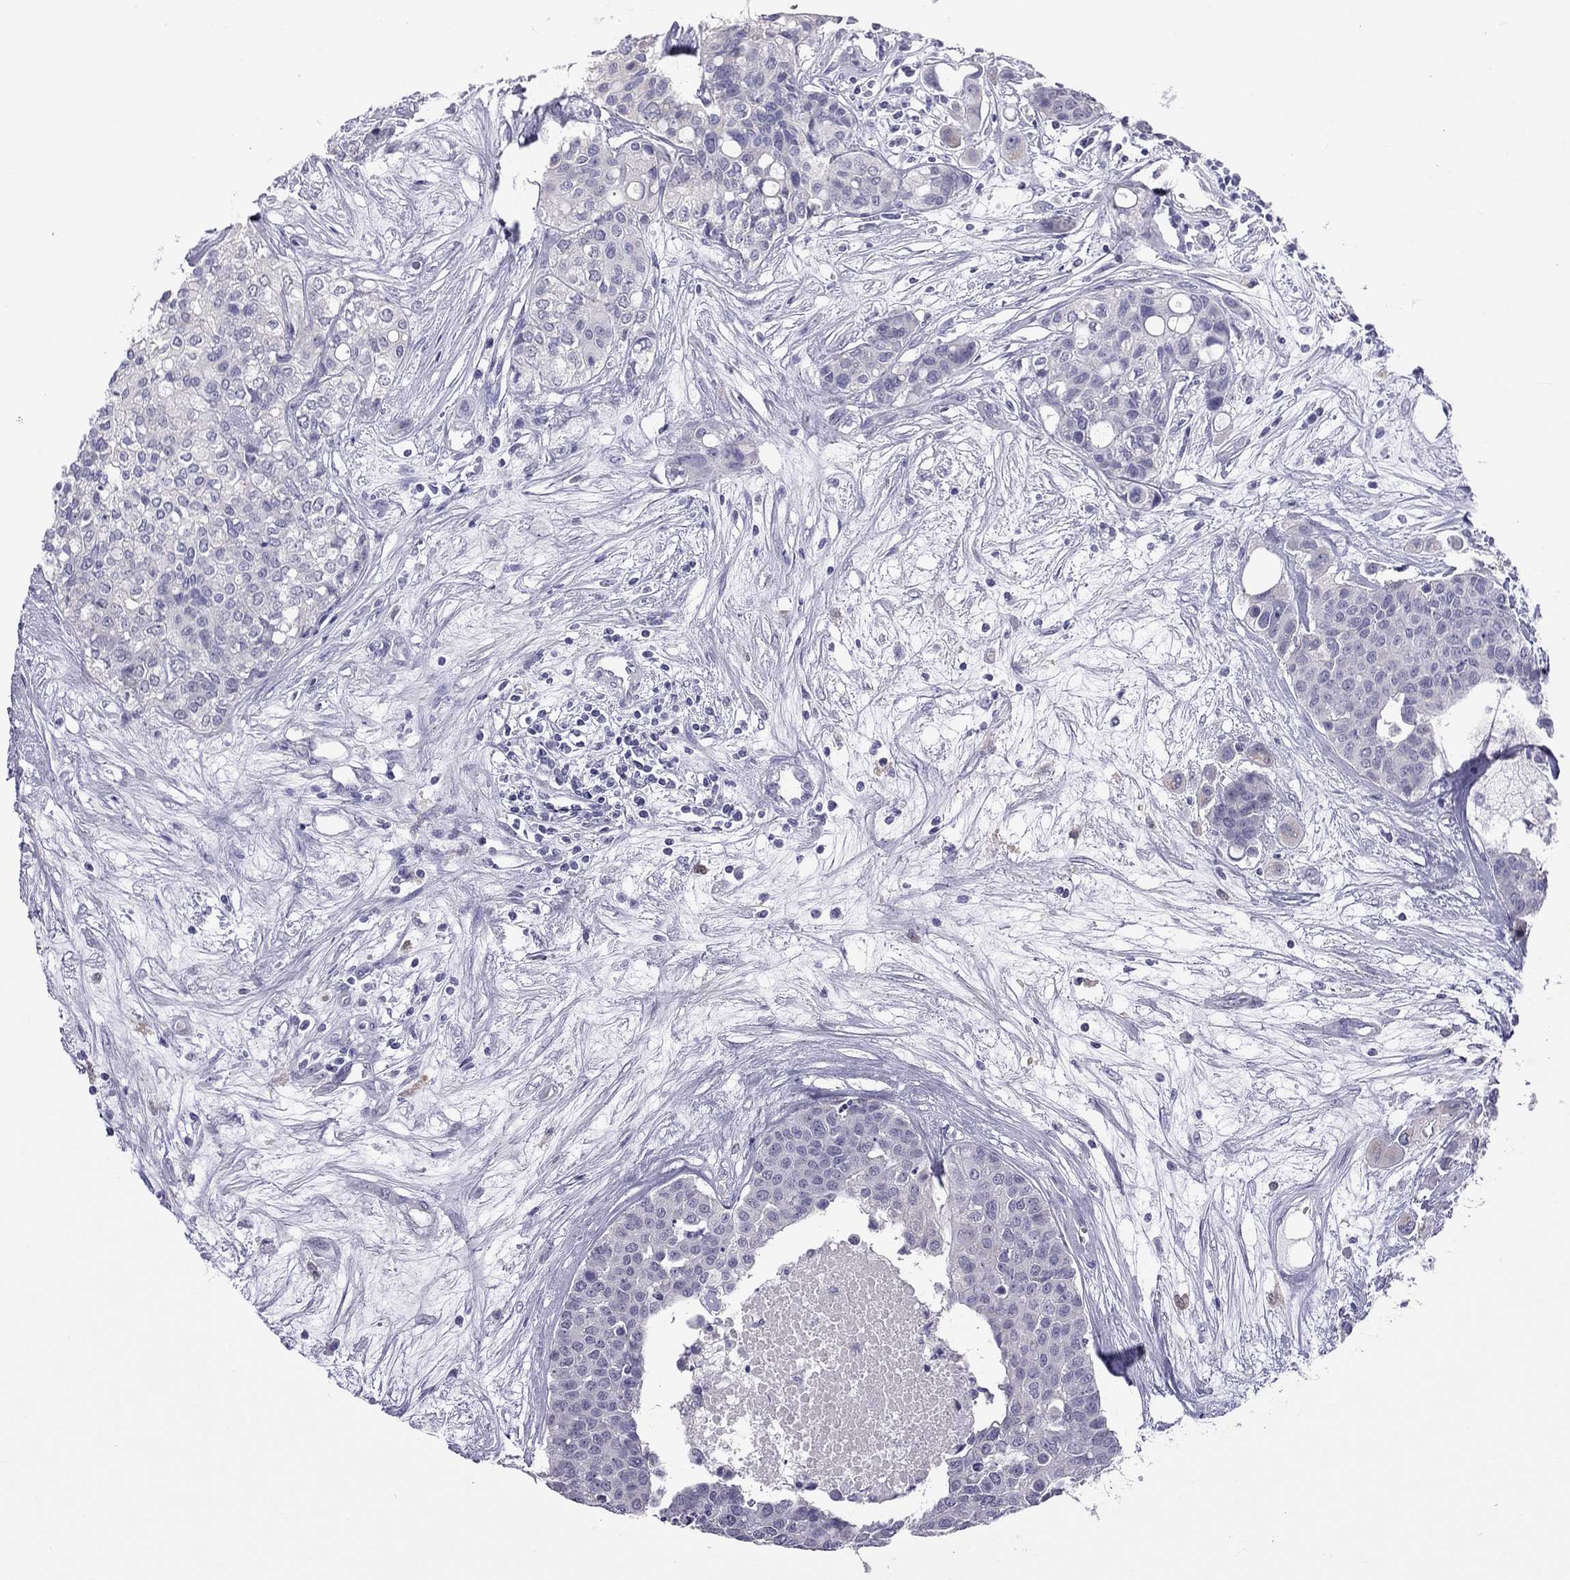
{"staining": {"intensity": "negative", "quantity": "none", "location": "none"}, "tissue": "carcinoid", "cell_type": "Tumor cells", "image_type": "cancer", "snomed": [{"axis": "morphology", "description": "Carcinoid, malignant, NOS"}, {"axis": "topography", "description": "Colon"}], "caption": "High magnification brightfield microscopy of carcinoid stained with DAB (3,3'-diaminobenzidine) (brown) and counterstained with hematoxylin (blue): tumor cells show no significant positivity.", "gene": "PPP1R3A", "patient": {"sex": "male", "age": 81}}